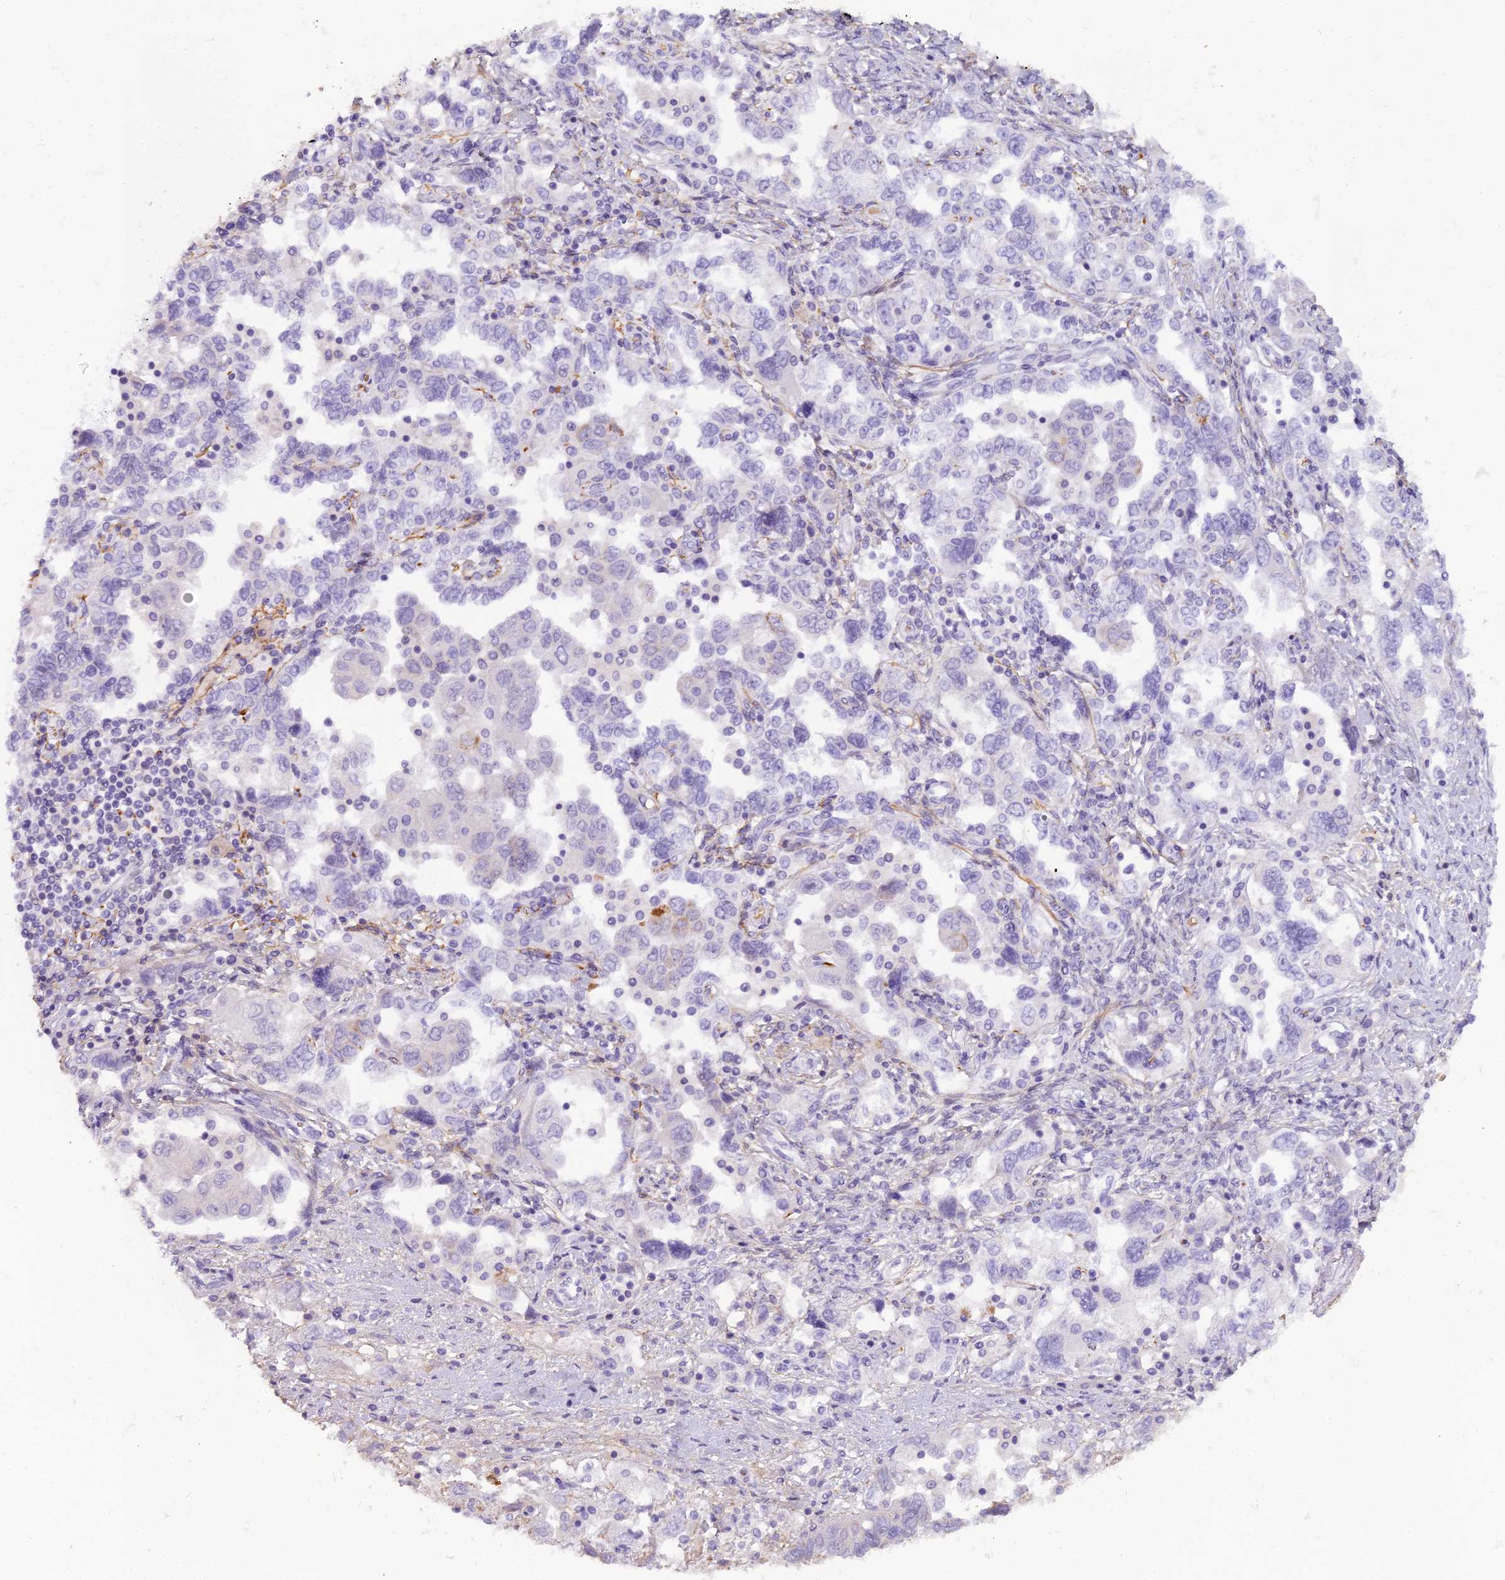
{"staining": {"intensity": "negative", "quantity": "none", "location": "none"}, "tissue": "ovarian cancer", "cell_type": "Tumor cells", "image_type": "cancer", "snomed": [{"axis": "morphology", "description": "Carcinoma, NOS"}, {"axis": "morphology", "description": "Cystadenocarcinoma, serous, NOS"}, {"axis": "topography", "description": "Ovary"}], "caption": "Immunohistochemical staining of human ovarian cancer (serous cystadenocarcinoma) demonstrates no significant staining in tumor cells.", "gene": "OSTN", "patient": {"sex": "female", "age": 69}}